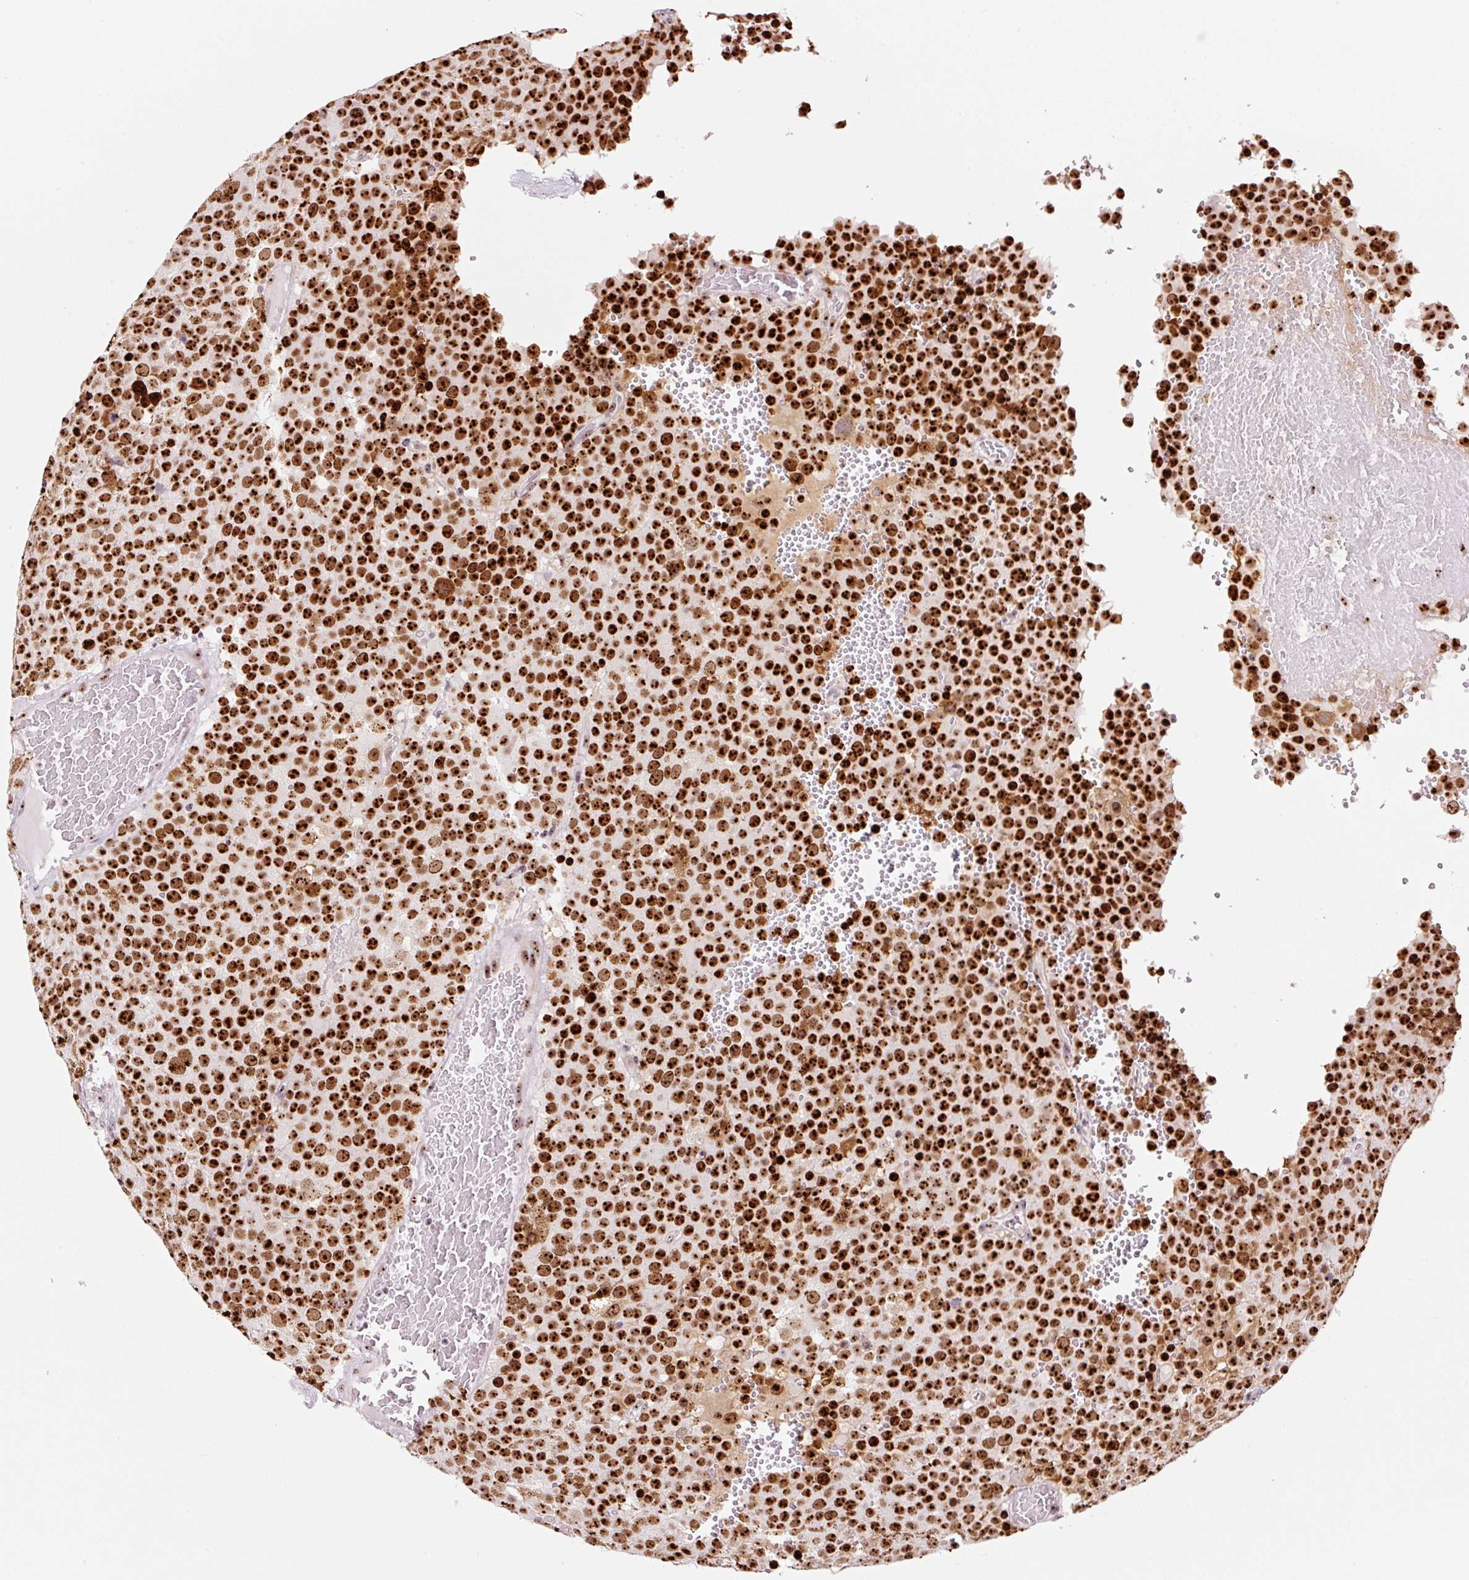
{"staining": {"intensity": "strong", "quantity": ">75%", "location": "nuclear"}, "tissue": "testis cancer", "cell_type": "Tumor cells", "image_type": "cancer", "snomed": [{"axis": "morphology", "description": "Seminoma, NOS"}, {"axis": "topography", "description": "Testis"}], "caption": "Strong nuclear protein staining is present in approximately >75% of tumor cells in testis cancer (seminoma).", "gene": "GNL3", "patient": {"sex": "male", "age": 71}}